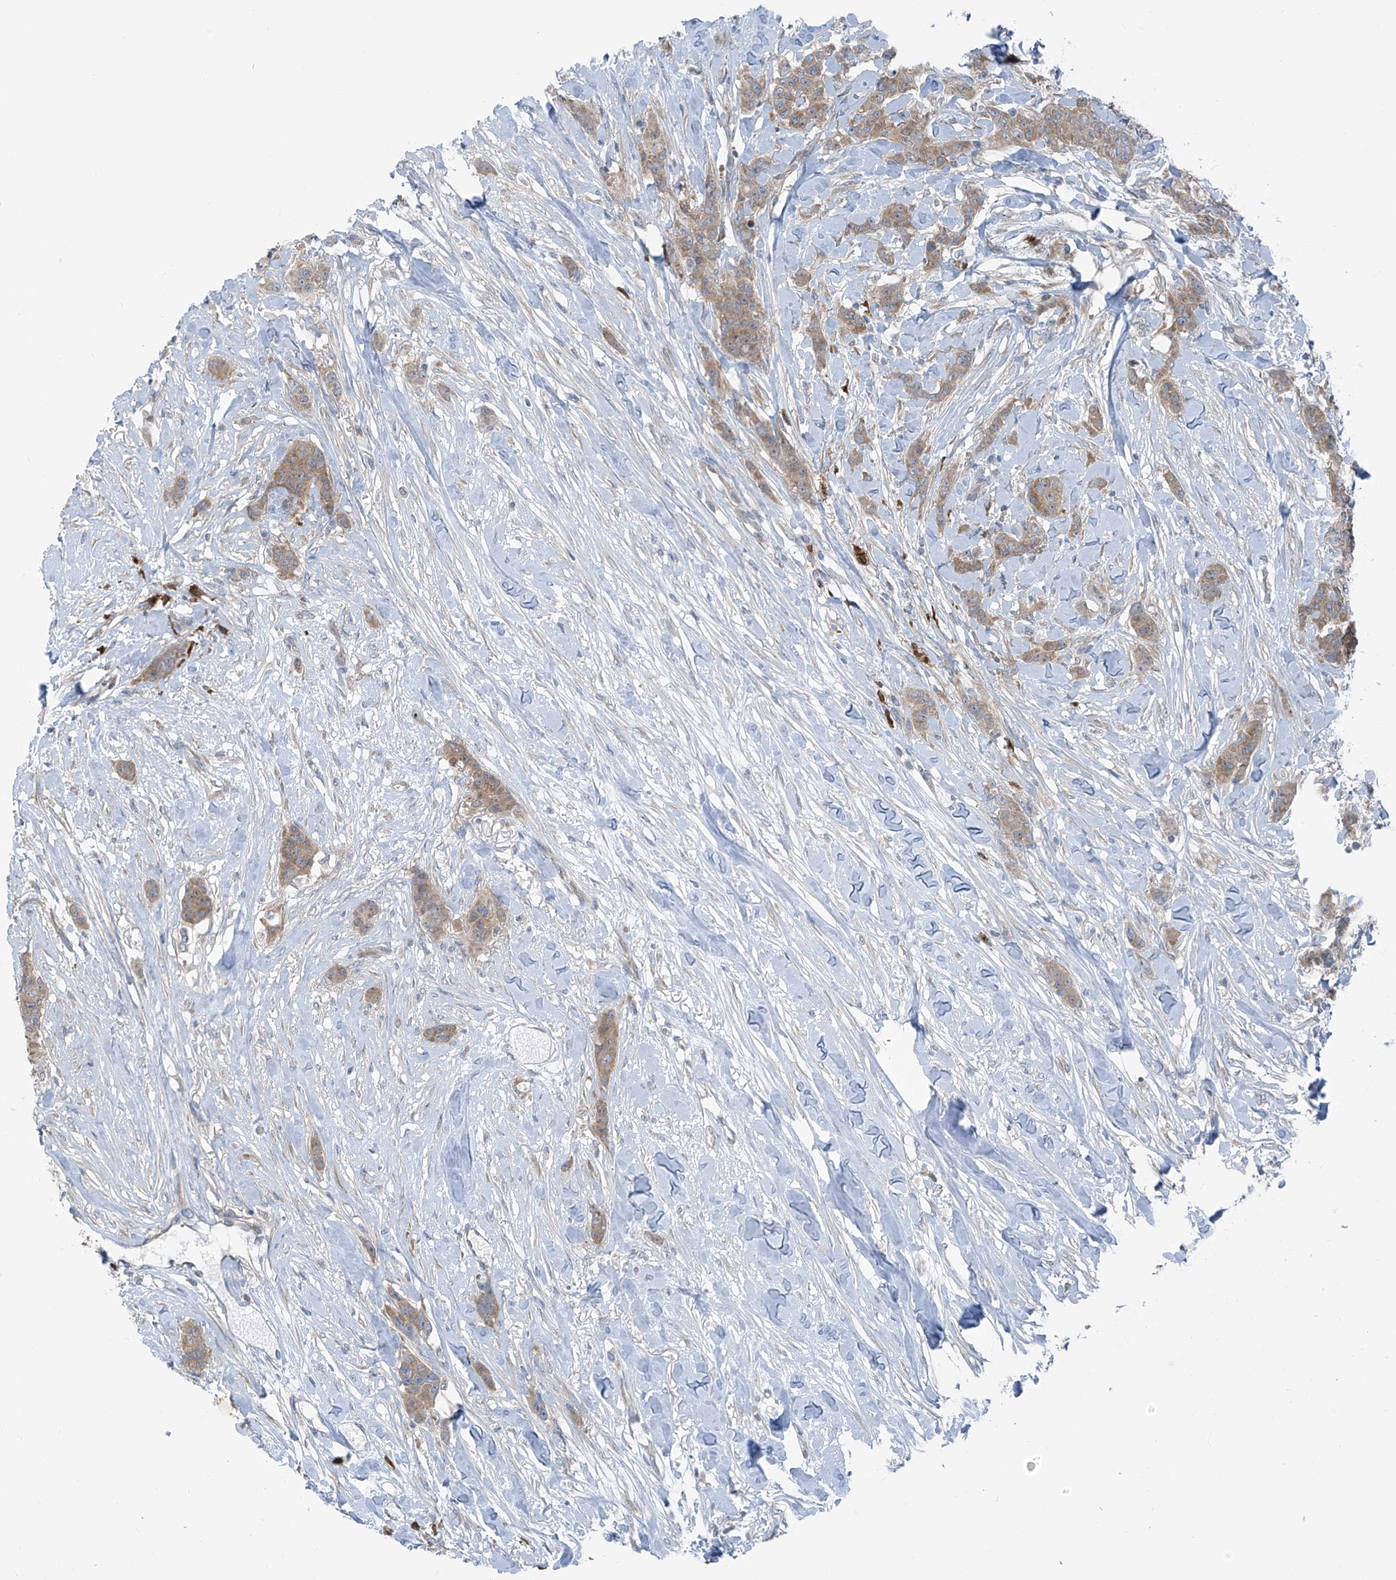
{"staining": {"intensity": "weak", "quantity": "25%-75%", "location": "cytoplasmic/membranous"}, "tissue": "breast cancer", "cell_type": "Tumor cells", "image_type": "cancer", "snomed": [{"axis": "morphology", "description": "Duct carcinoma"}, {"axis": "topography", "description": "Breast"}], "caption": "Immunohistochemistry of breast cancer demonstrates low levels of weak cytoplasmic/membranous expression in about 25%-75% of tumor cells. The protein of interest is stained brown, and the nuclei are stained in blue (DAB IHC with brightfield microscopy, high magnification).", "gene": "SLC12A6", "patient": {"sex": "female", "age": 40}}